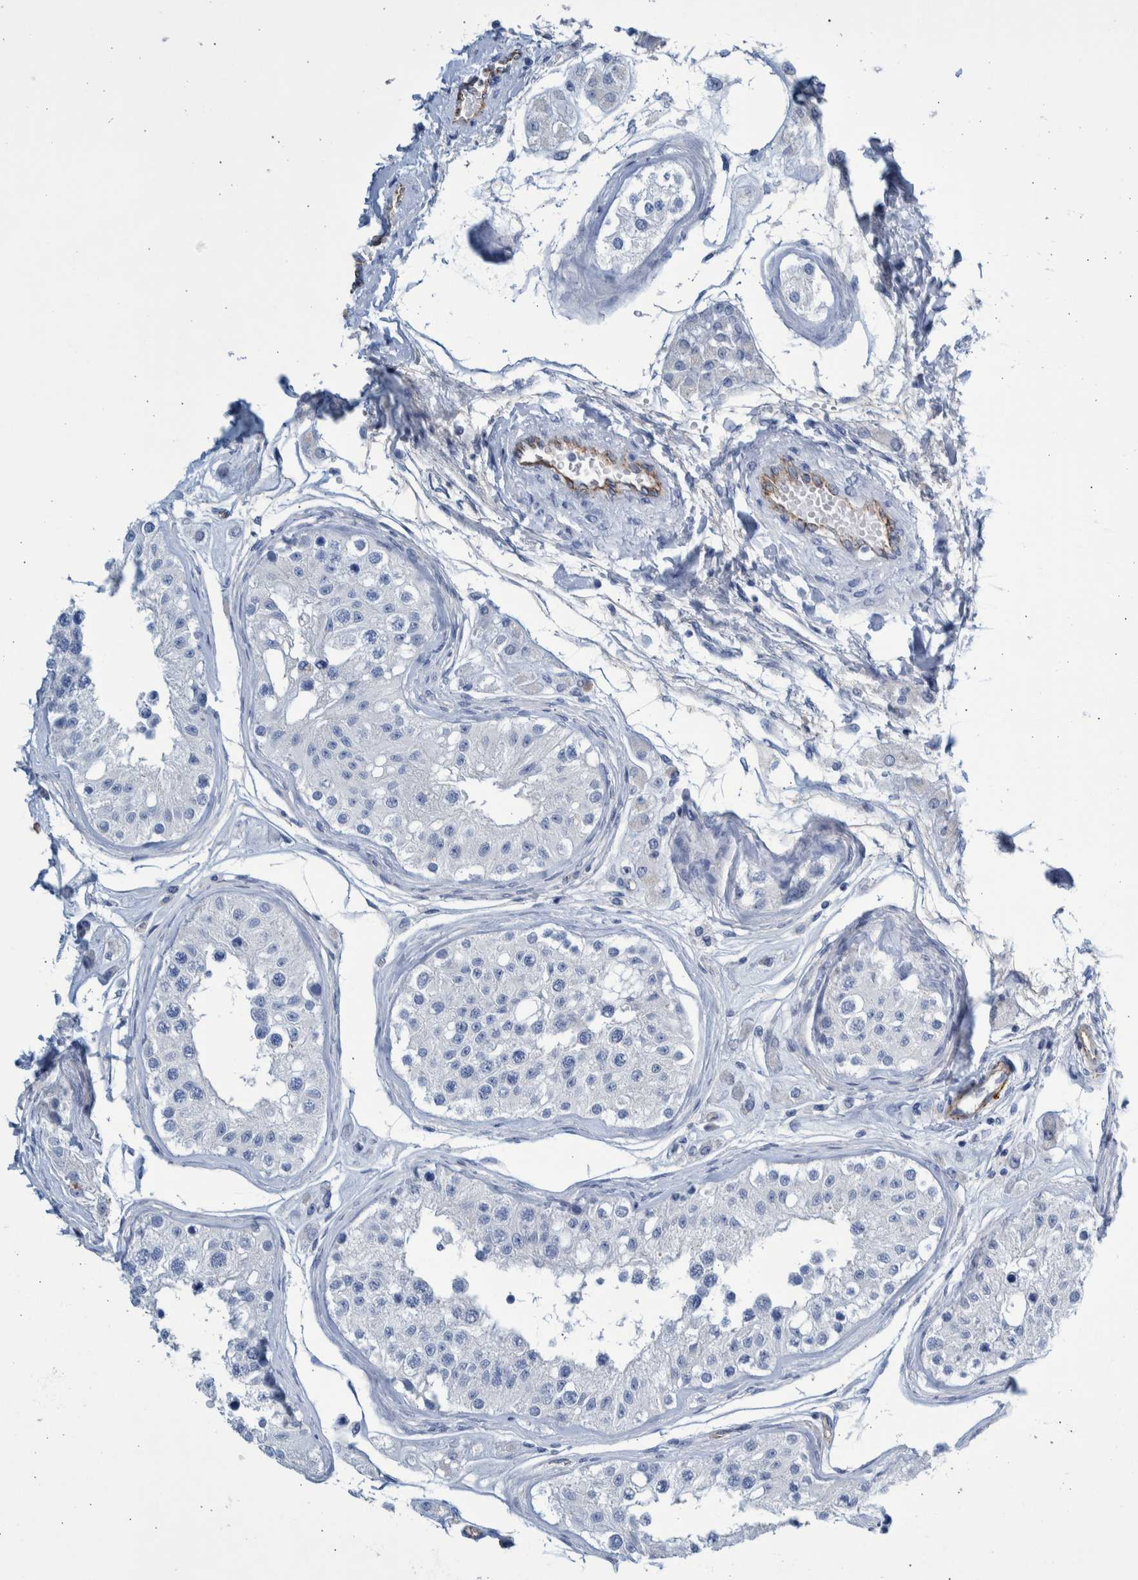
{"staining": {"intensity": "negative", "quantity": "none", "location": "none"}, "tissue": "testis", "cell_type": "Cells in seminiferous ducts", "image_type": "normal", "snomed": [{"axis": "morphology", "description": "Normal tissue, NOS"}, {"axis": "morphology", "description": "Adenocarcinoma, metastatic, NOS"}, {"axis": "topography", "description": "Testis"}], "caption": "A high-resolution micrograph shows immunohistochemistry (IHC) staining of unremarkable testis, which displays no significant staining in cells in seminiferous ducts. (DAB (3,3'-diaminobenzidine) IHC, high magnification).", "gene": "SLC34A3", "patient": {"sex": "male", "age": 26}}